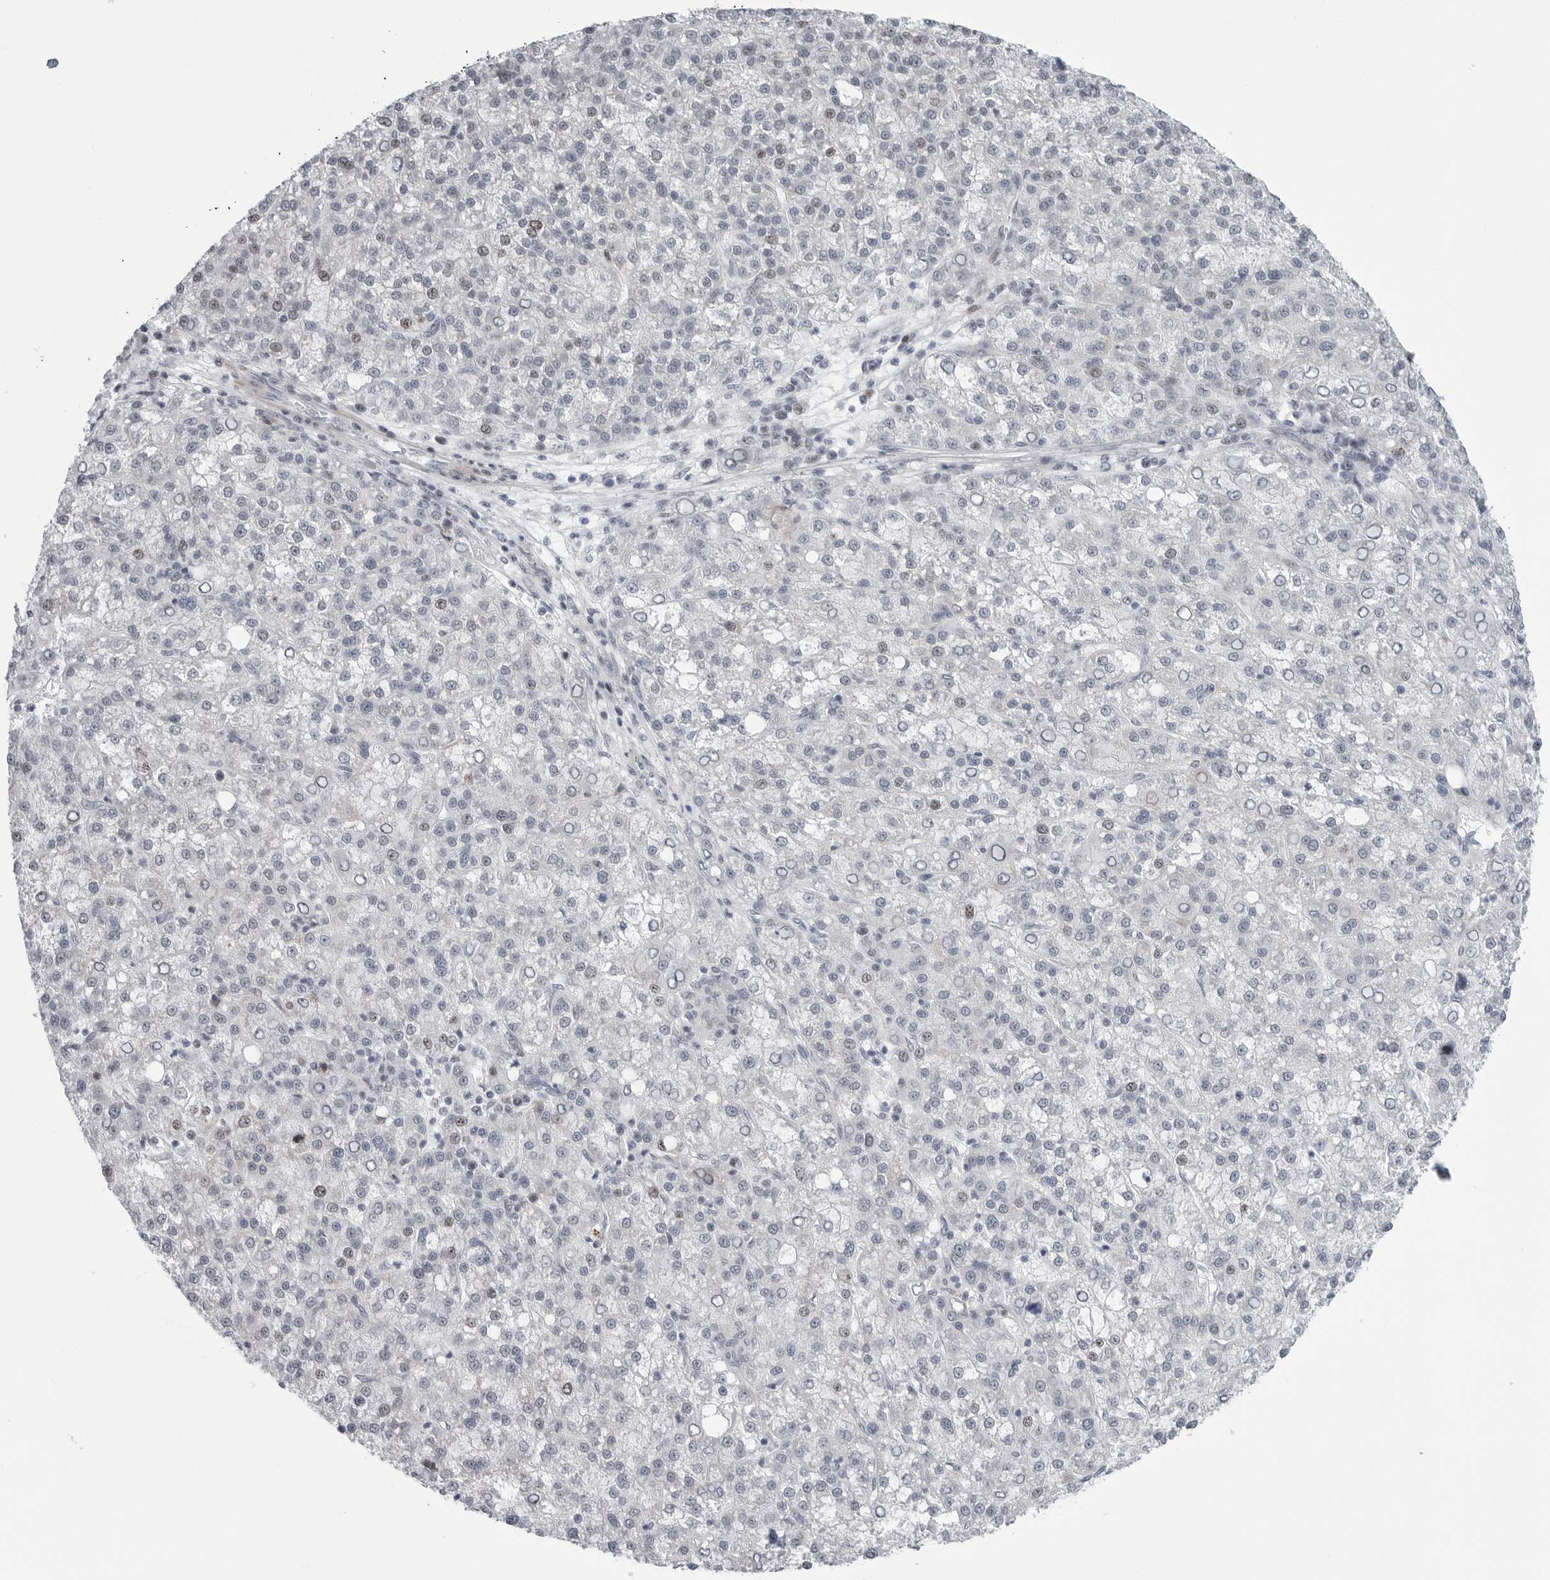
{"staining": {"intensity": "weak", "quantity": "<25%", "location": "nuclear"}, "tissue": "liver cancer", "cell_type": "Tumor cells", "image_type": "cancer", "snomed": [{"axis": "morphology", "description": "Carcinoma, Hepatocellular, NOS"}, {"axis": "topography", "description": "Liver"}], "caption": "Immunohistochemical staining of liver cancer (hepatocellular carcinoma) demonstrates no significant positivity in tumor cells.", "gene": "FAM135B", "patient": {"sex": "female", "age": 58}}